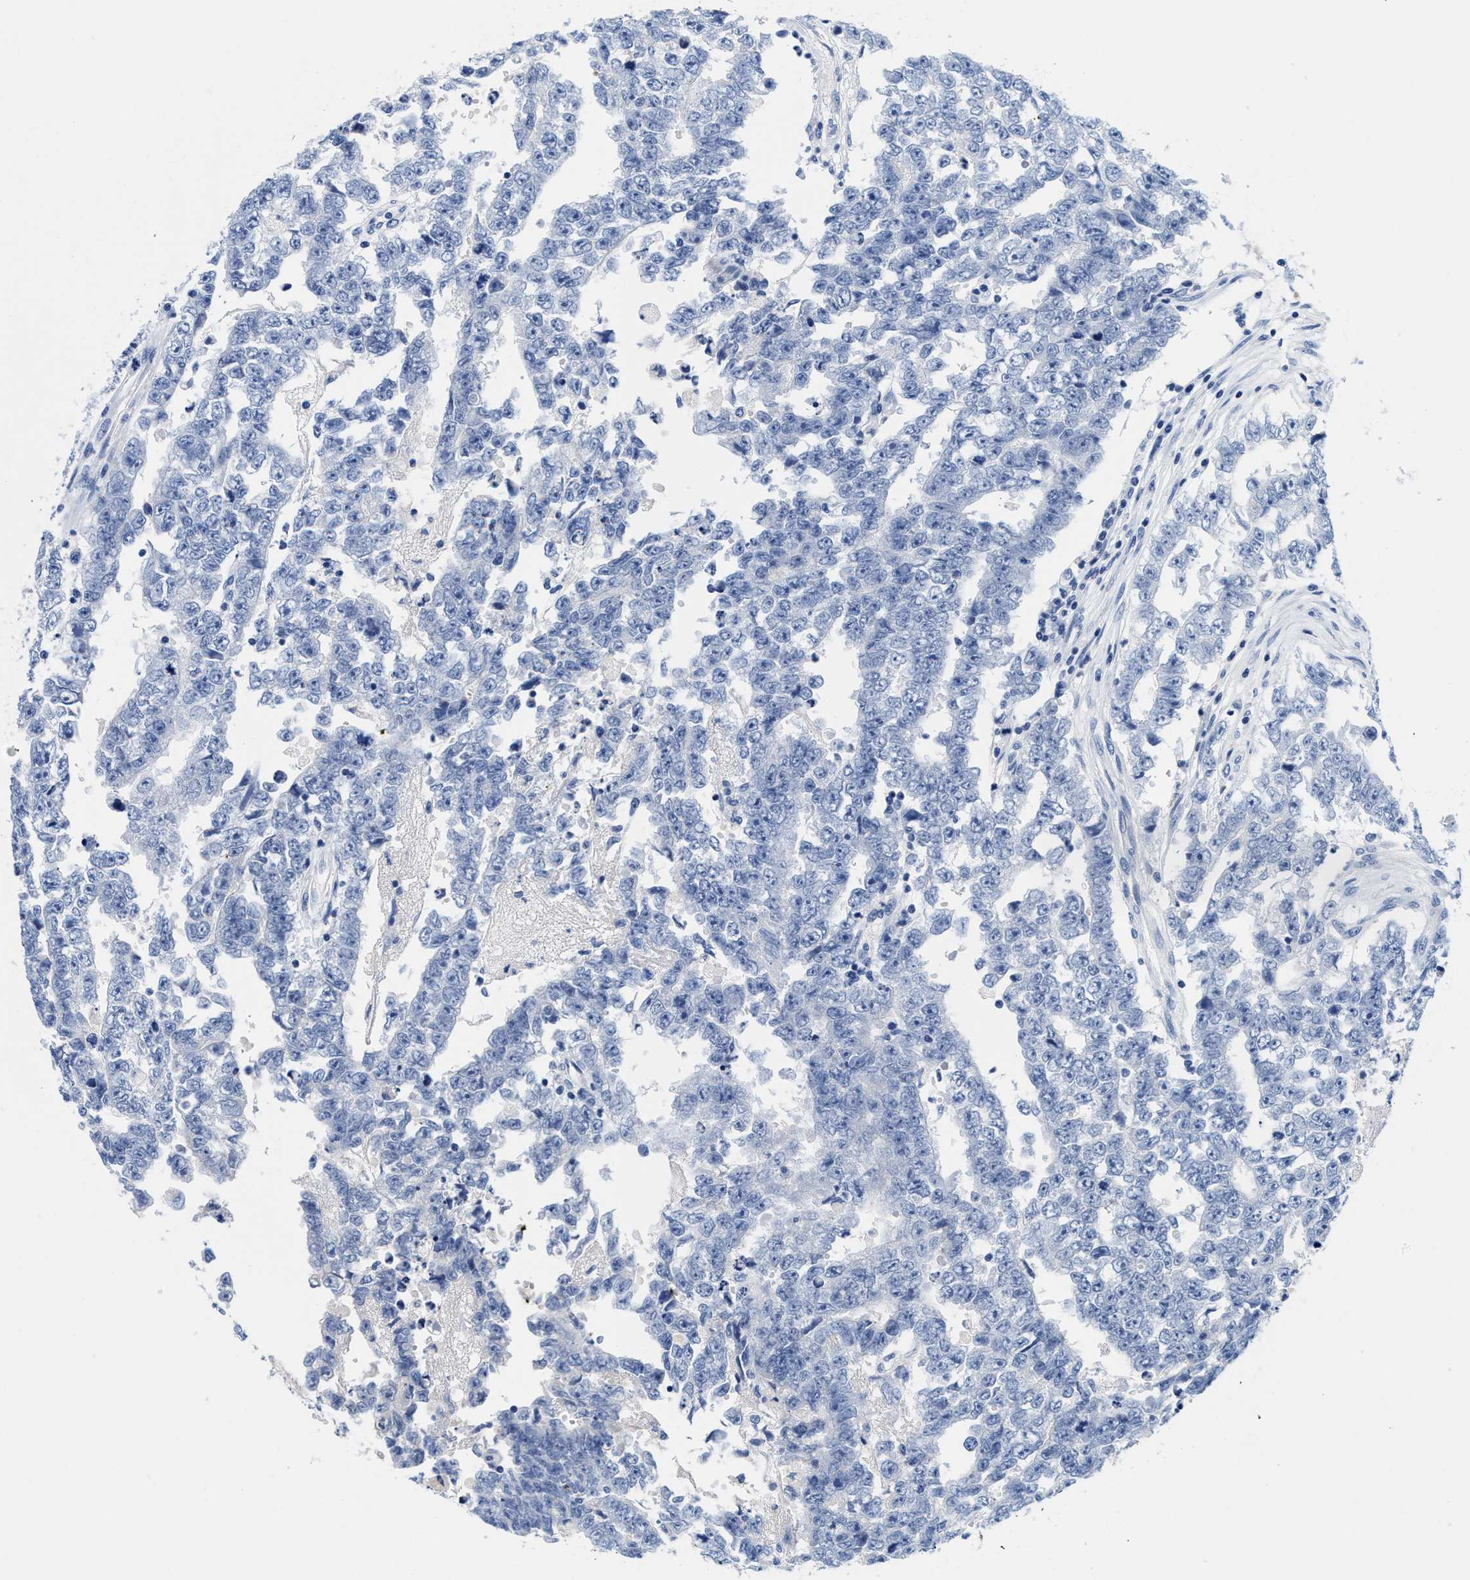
{"staining": {"intensity": "negative", "quantity": "none", "location": "none"}, "tissue": "testis cancer", "cell_type": "Tumor cells", "image_type": "cancer", "snomed": [{"axis": "morphology", "description": "Carcinoma, Embryonal, NOS"}, {"axis": "topography", "description": "Testis"}], "caption": "This is a histopathology image of immunohistochemistry (IHC) staining of embryonal carcinoma (testis), which shows no positivity in tumor cells.", "gene": "TTC3", "patient": {"sex": "male", "age": 25}}